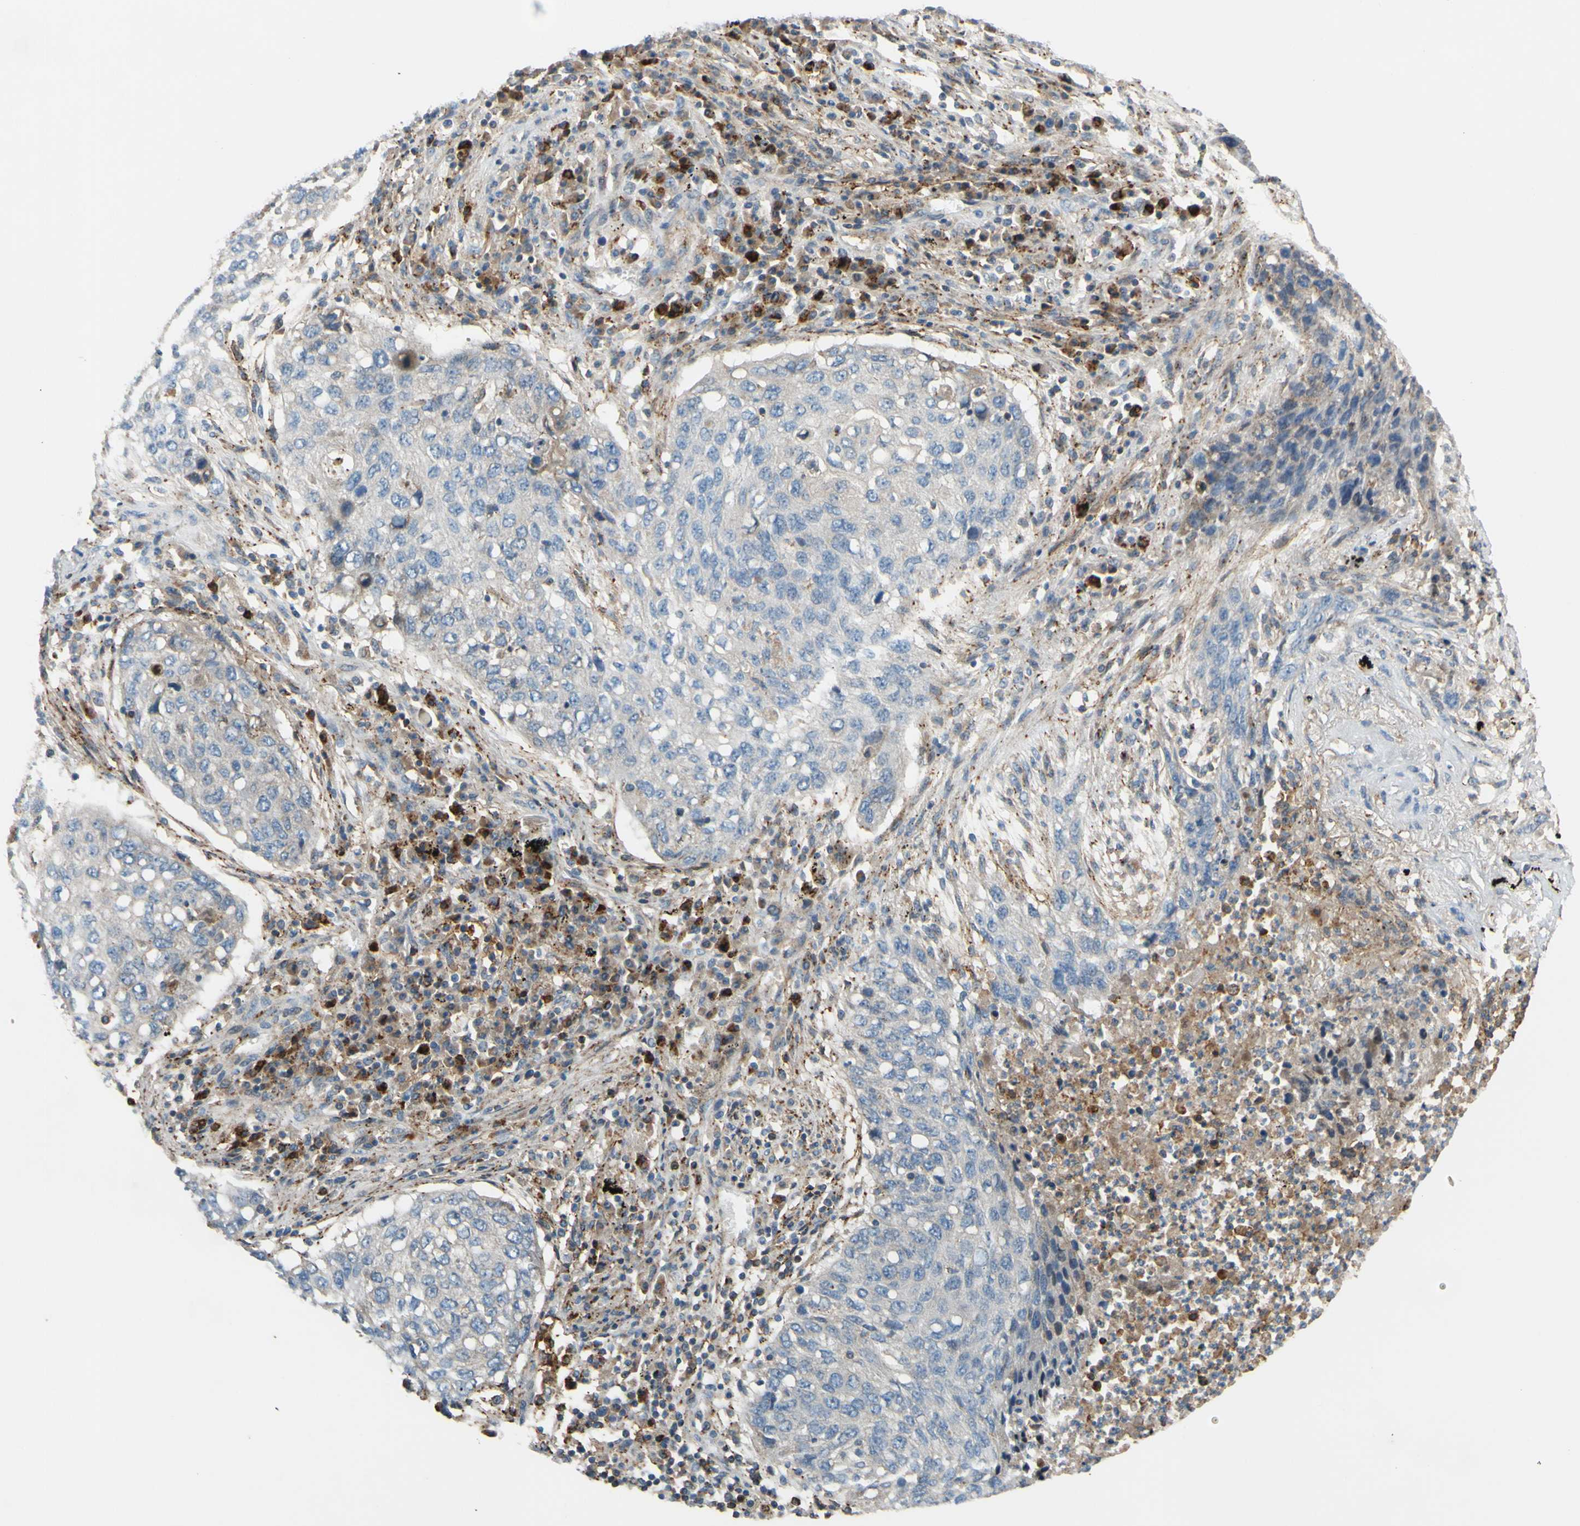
{"staining": {"intensity": "negative", "quantity": "none", "location": "none"}, "tissue": "lung cancer", "cell_type": "Tumor cells", "image_type": "cancer", "snomed": [{"axis": "morphology", "description": "Squamous cell carcinoma, NOS"}, {"axis": "topography", "description": "Lung"}], "caption": "High power microscopy image of an immunohistochemistry micrograph of lung cancer, revealing no significant staining in tumor cells.", "gene": "POR", "patient": {"sex": "female", "age": 63}}